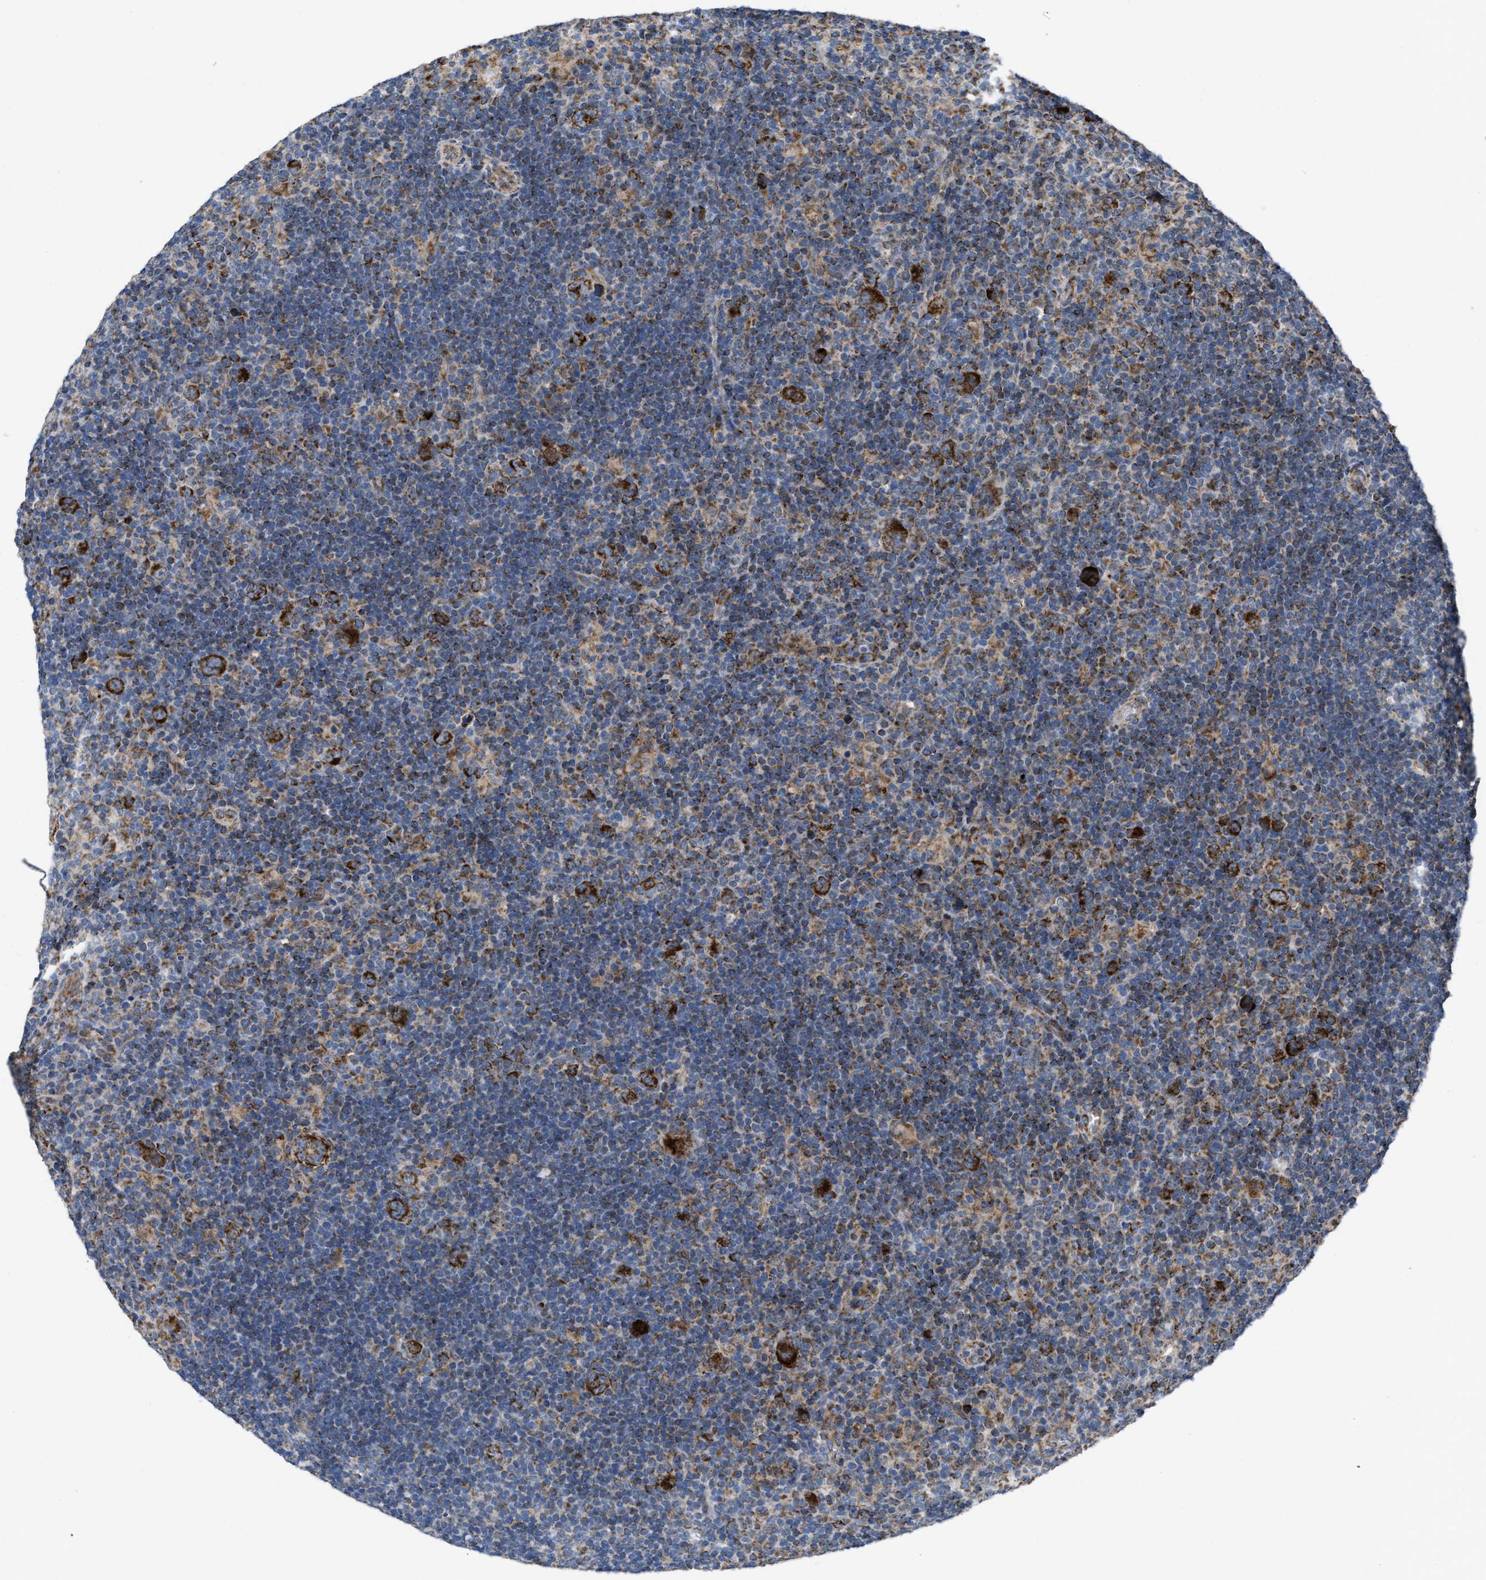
{"staining": {"intensity": "strong", "quantity": ">75%", "location": "cytoplasmic/membranous"}, "tissue": "lymphoma", "cell_type": "Tumor cells", "image_type": "cancer", "snomed": [{"axis": "morphology", "description": "Hodgkin's disease, NOS"}, {"axis": "topography", "description": "Lymph node"}], "caption": "DAB immunohistochemical staining of lymphoma reveals strong cytoplasmic/membranous protein staining in about >75% of tumor cells. (DAB (3,3'-diaminobenzidine) = brown stain, brightfield microscopy at high magnification).", "gene": "AKAP1", "patient": {"sex": "female", "age": 57}}